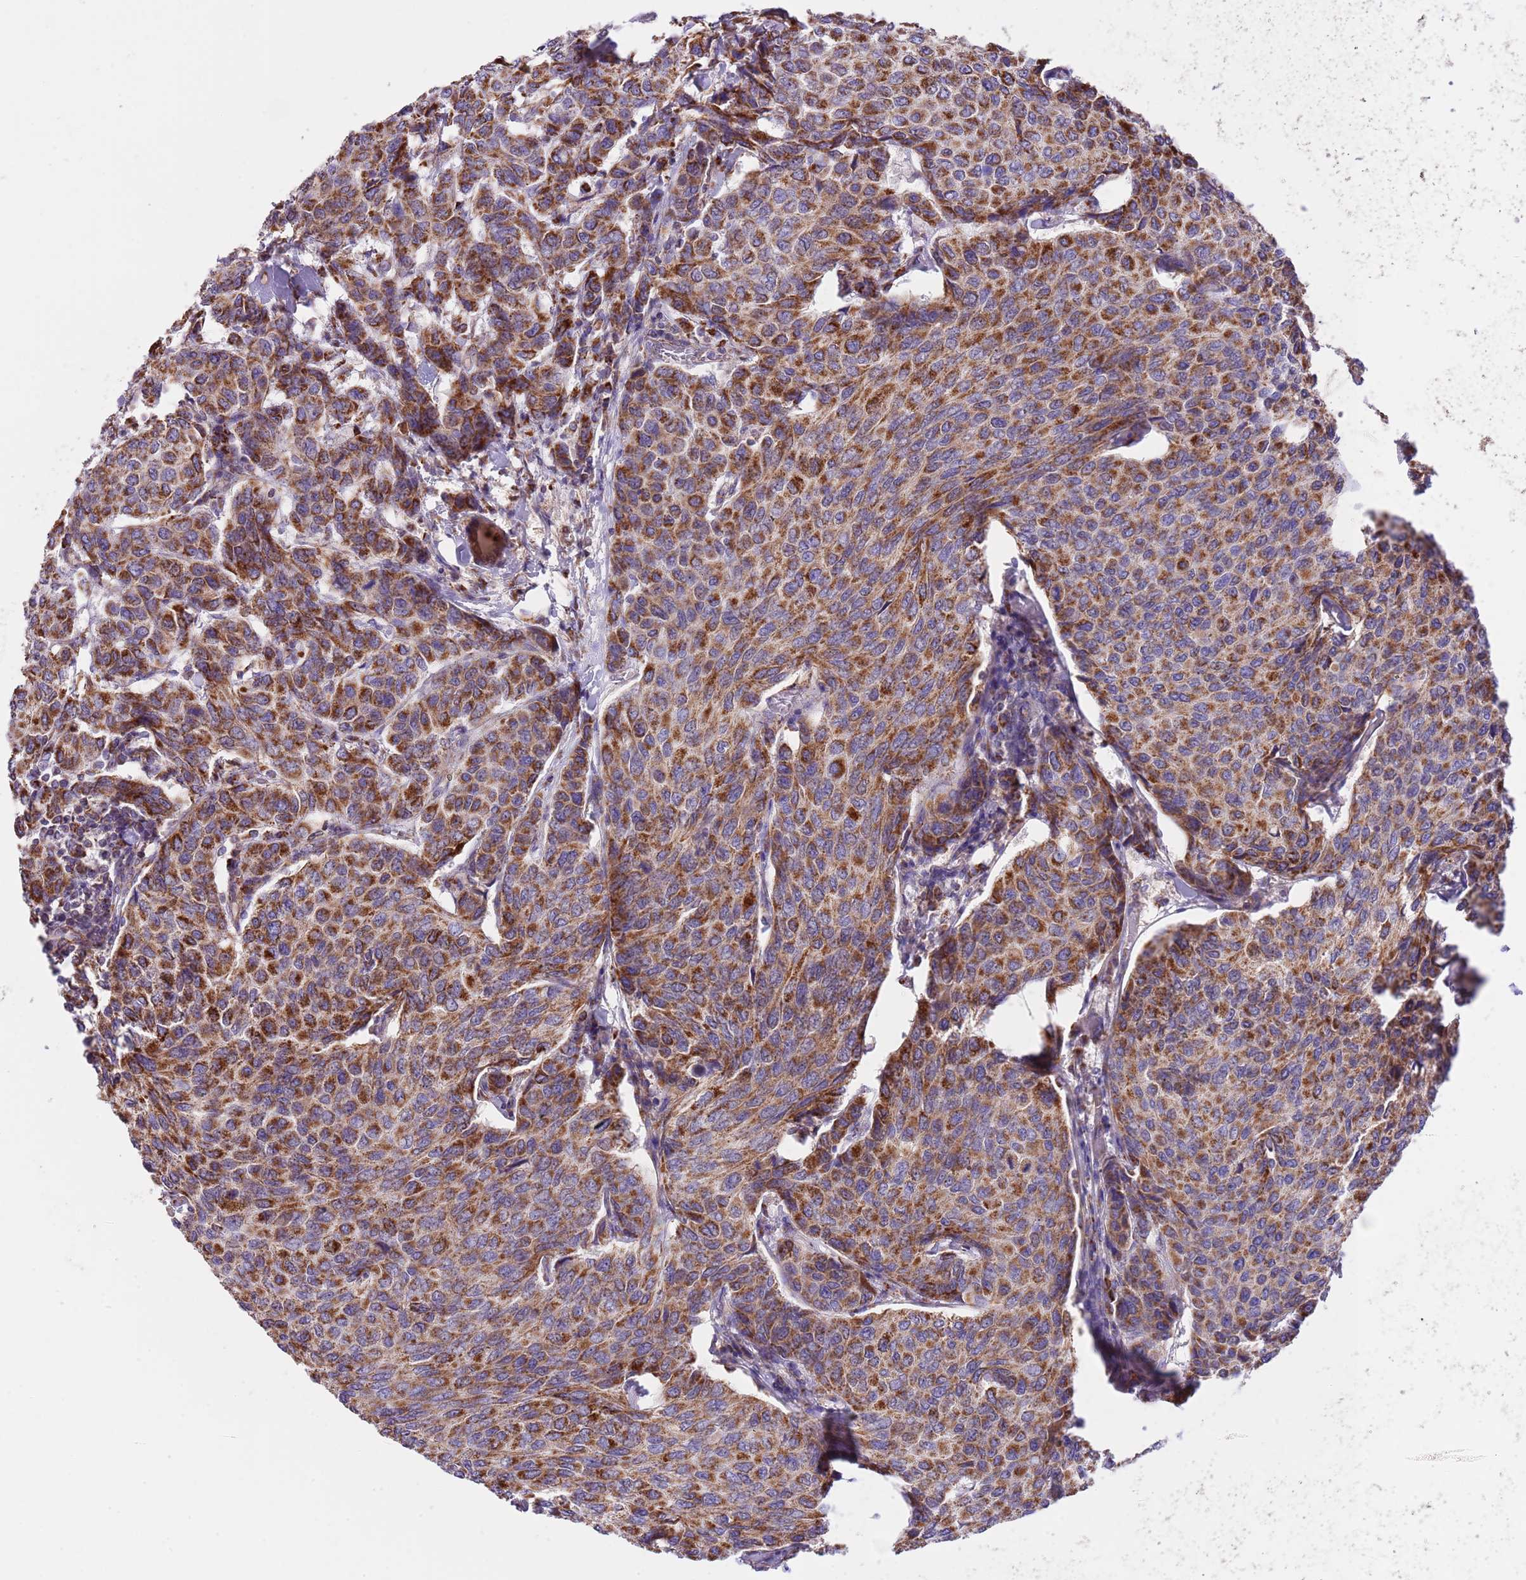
{"staining": {"intensity": "strong", "quantity": ">75%", "location": "cytoplasmic/membranous"}, "tissue": "breast cancer", "cell_type": "Tumor cells", "image_type": "cancer", "snomed": [{"axis": "morphology", "description": "Duct carcinoma"}, {"axis": "topography", "description": "Breast"}], "caption": "Strong cytoplasmic/membranous expression is seen in about >75% of tumor cells in breast cancer. (DAB IHC, brown staining for protein, blue staining for nuclei).", "gene": "SS18L2", "patient": {"sex": "female", "age": 55}}